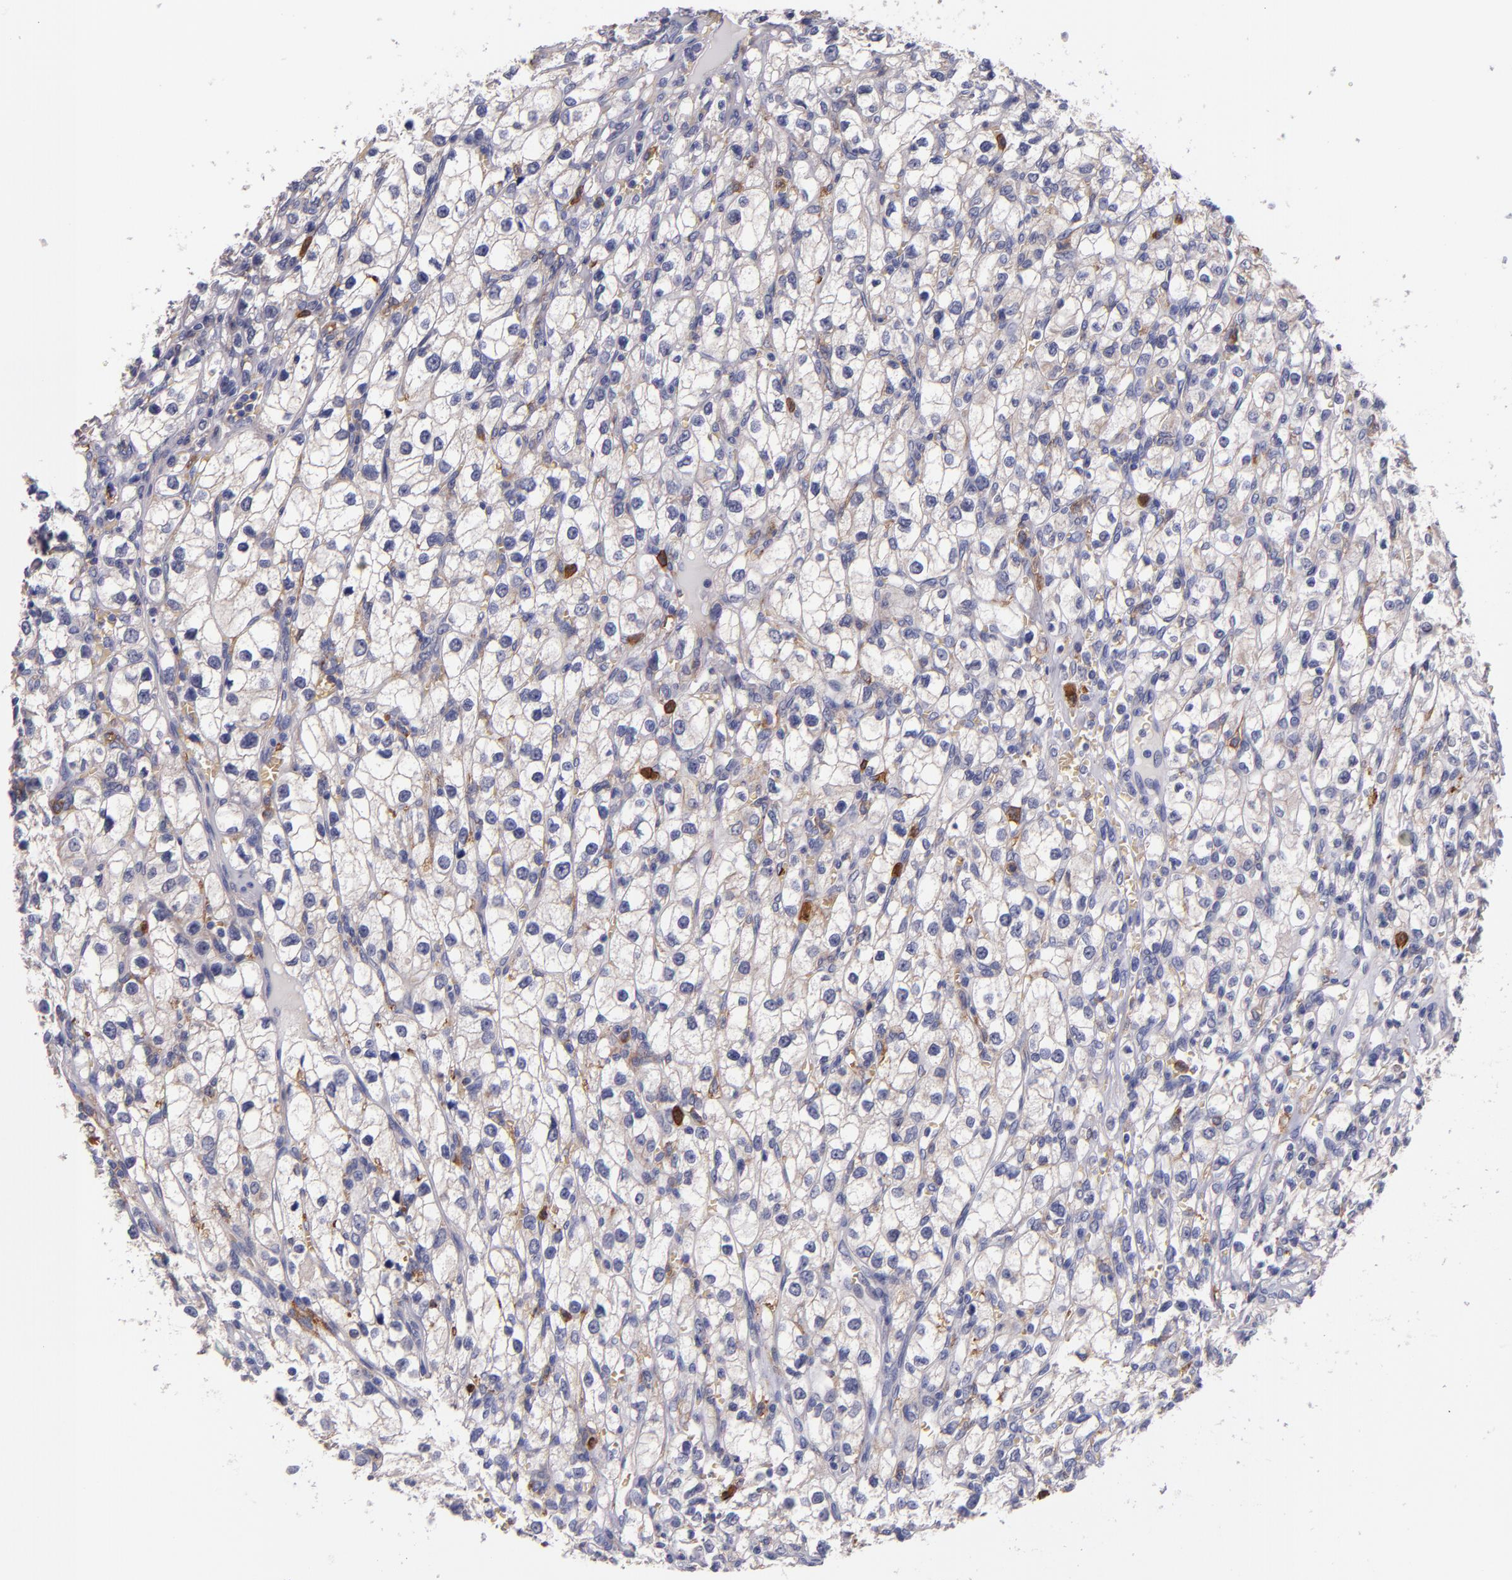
{"staining": {"intensity": "negative", "quantity": "none", "location": "none"}, "tissue": "renal cancer", "cell_type": "Tumor cells", "image_type": "cancer", "snomed": [{"axis": "morphology", "description": "Adenocarcinoma, NOS"}, {"axis": "topography", "description": "Kidney"}], "caption": "Photomicrograph shows no protein expression in tumor cells of renal cancer (adenocarcinoma) tissue.", "gene": "C5AR1", "patient": {"sex": "female", "age": 62}}